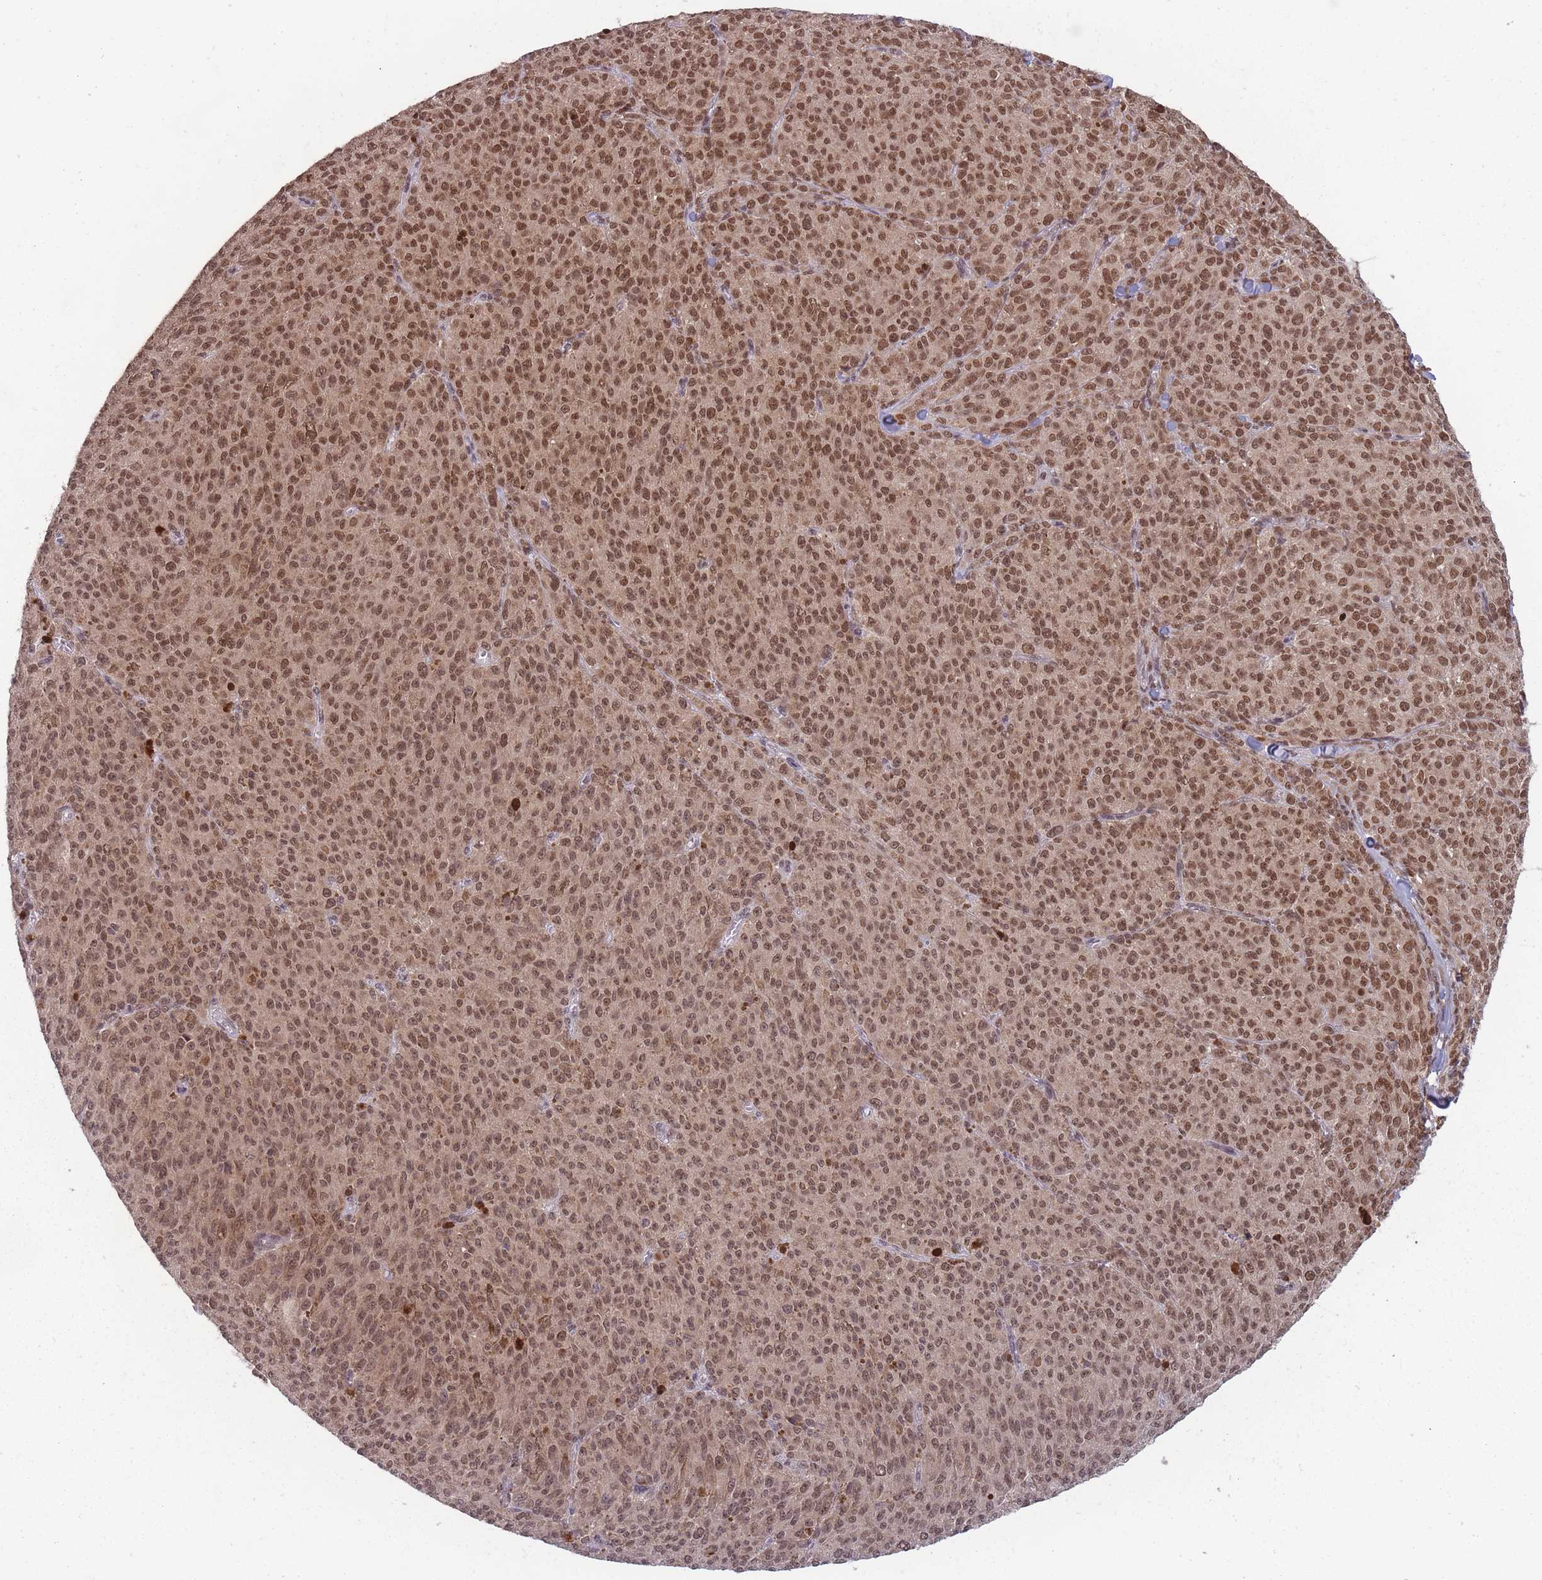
{"staining": {"intensity": "moderate", "quantity": ">75%", "location": "nuclear"}, "tissue": "melanoma", "cell_type": "Tumor cells", "image_type": "cancer", "snomed": [{"axis": "morphology", "description": "Malignant melanoma, NOS"}, {"axis": "topography", "description": "Skin"}], "caption": "A photomicrograph showing moderate nuclear positivity in approximately >75% of tumor cells in melanoma, as visualized by brown immunohistochemical staining.", "gene": "TMED3", "patient": {"sex": "female", "age": 52}}